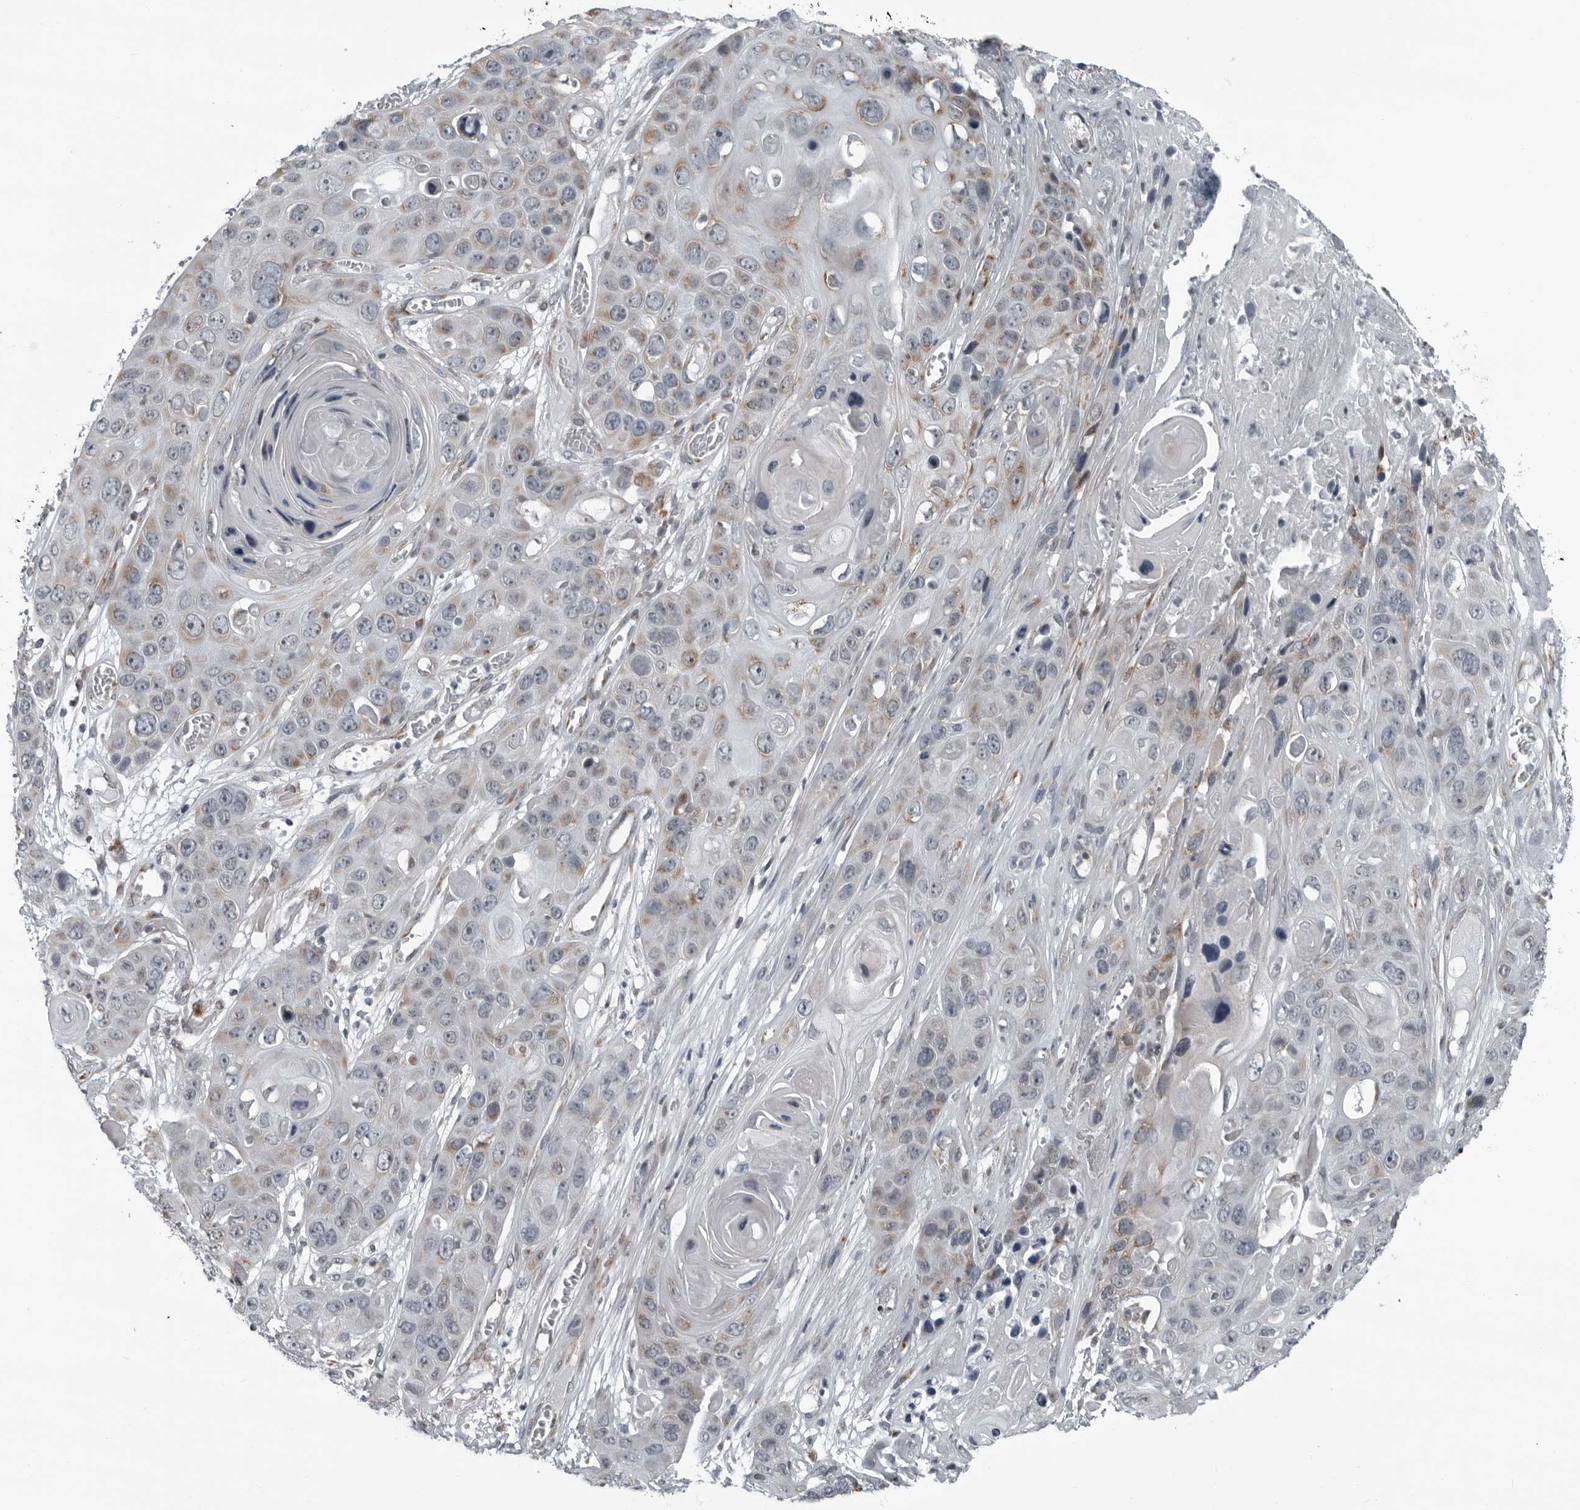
{"staining": {"intensity": "weak", "quantity": "25%-75%", "location": "cytoplasmic/membranous"}, "tissue": "skin cancer", "cell_type": "Tumor cells", "image_type": "cancer", "snomed": [{"axis": "morphology", "description": "Squamous cell carcinoma, NOS"}, {"axis": "topography", "description": "Skin"}], "caption": "A photomicrograph showing weak cytoplasmic/membranous positivity in about 25%-75% of tumor cells in skin cancer, as visualized by brown immunohistochemical staining.", "gene": "RTCA", "patient": {"sex": "male", "age": 55}}